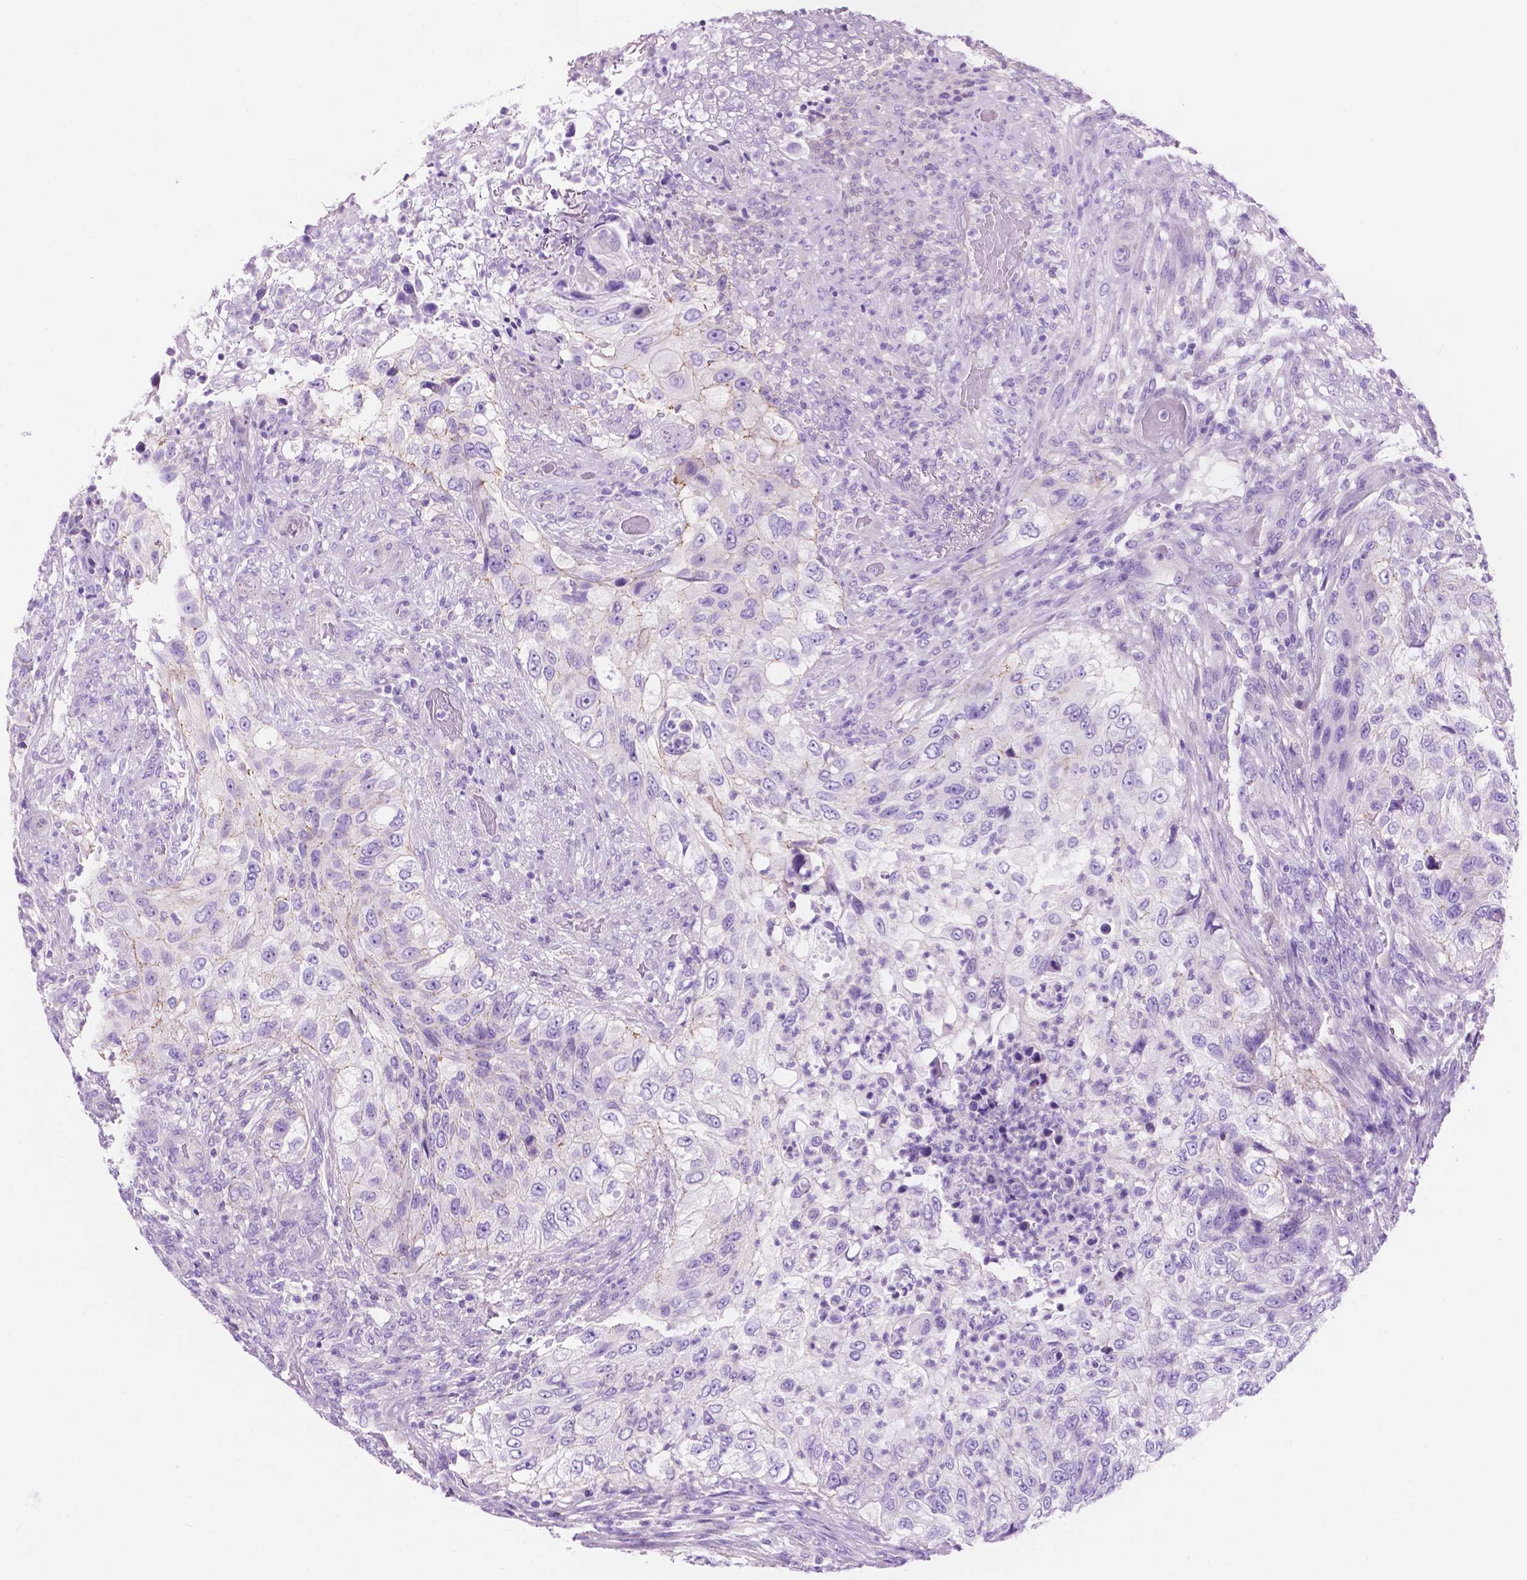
{"staining": {"intensity": "negative", "quantity": "none", "location": "none"}, "tissue": "urothelial cancer", "cell_type": "Tumor cells", "image_type": "cancer", "snomed": [{"axis": "morphology", "description": "Urothelial carcinoma, High grade"}, {"axis": "topography", "description": "Urinary bladder"}], "caption": "DAB (3,3'-diaminobenzidine) immunohistochemical staining of urothelial cancer demonstrates no significant staining in tumor cells.", "gene": "IGFN1", "patient": {"sex": "female", "age": 60}}